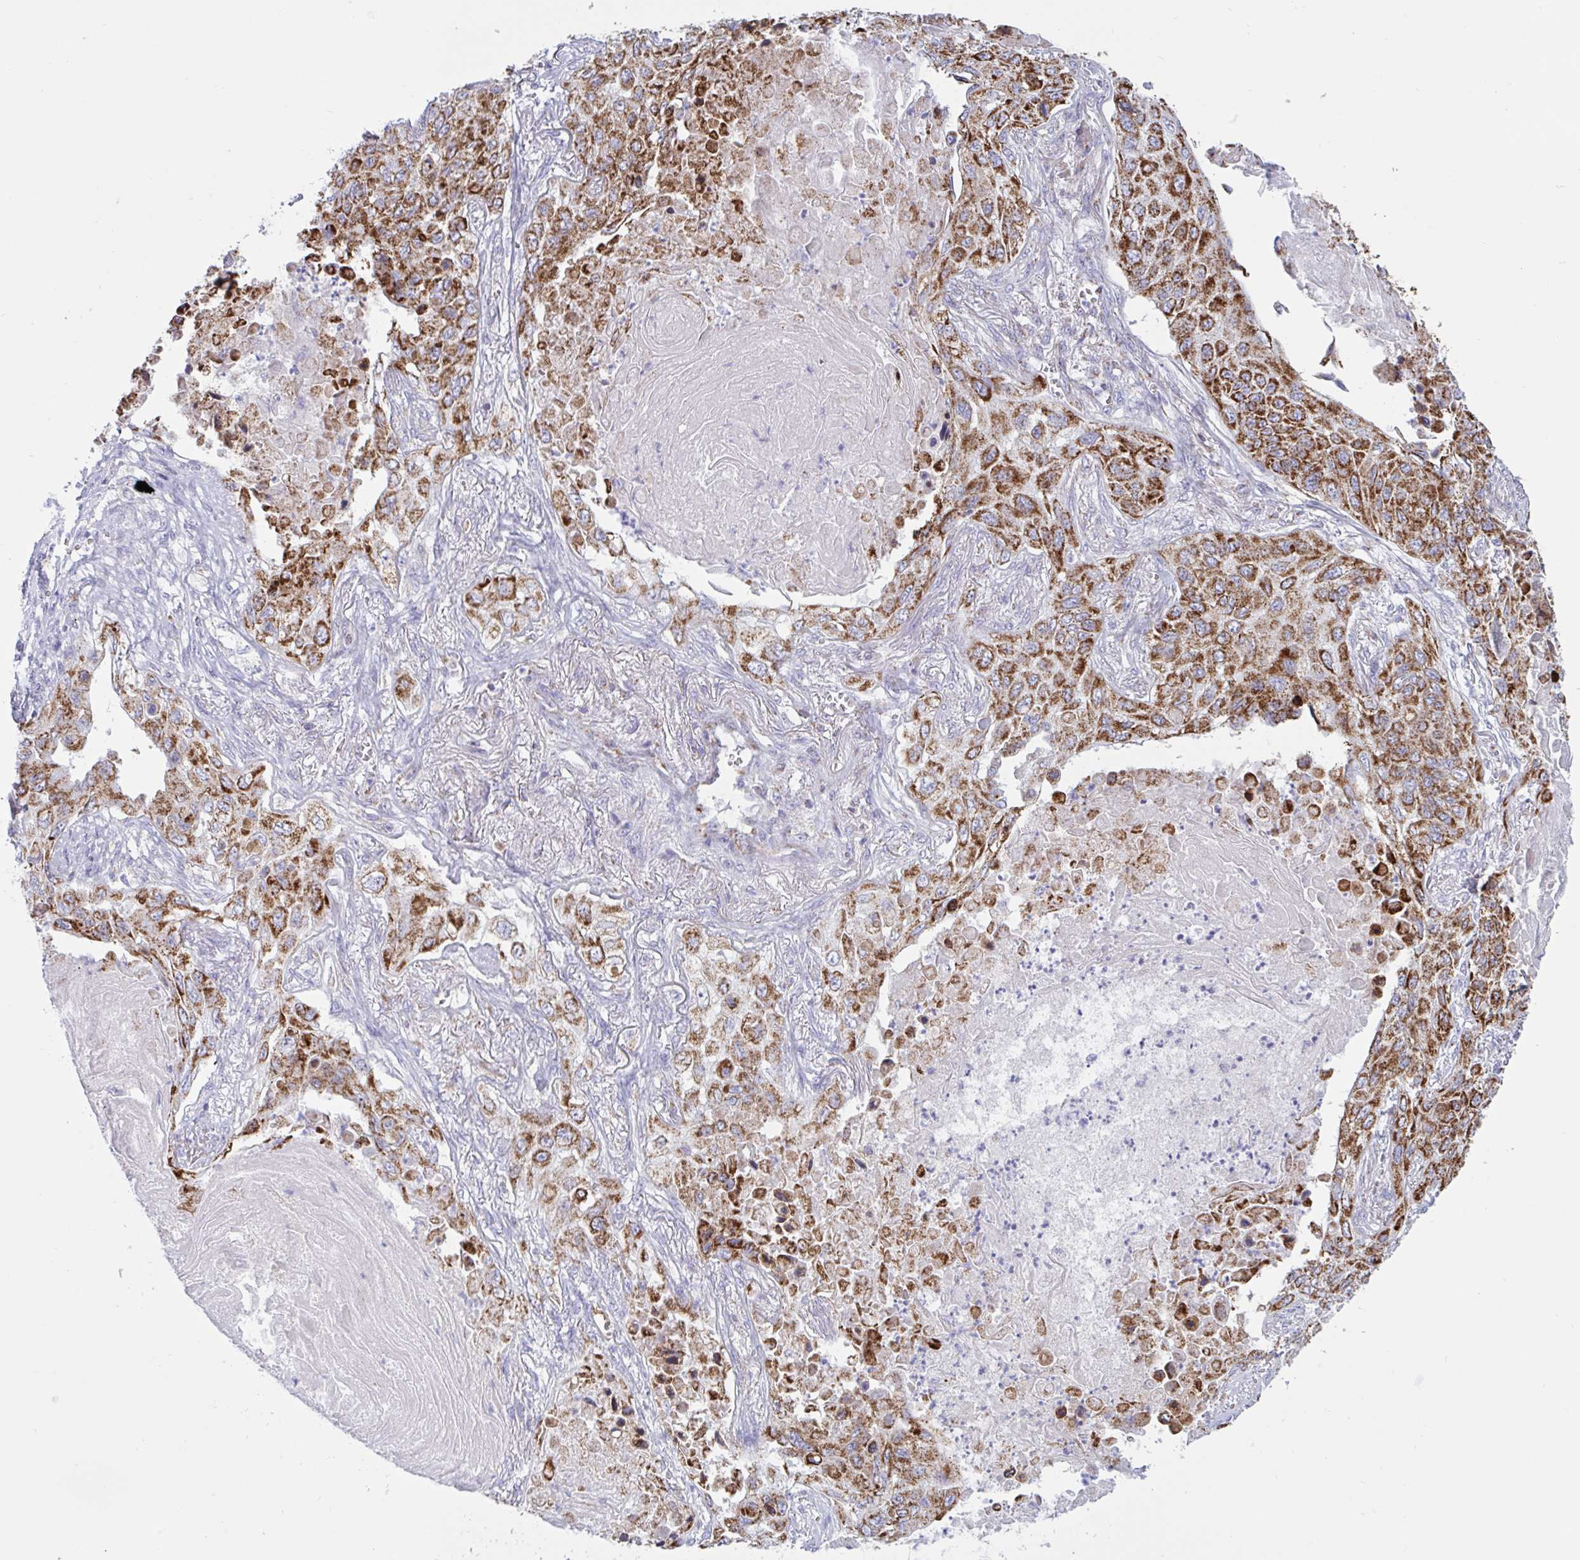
{"staining": {"intensity": "strong", "quantity": ">75%", "location": "cytoplasmic/membranous"}, "tissue": "lung cancer", "cell_type": "Tumor cells", "image_type": "cancer", "snomed": [{"axis": "morphology", "description": "Squamous cell carcinoma, NOS"}, {"axis": "topography", "description": "Lung"}], "caption": "DAB immunohistochemical staining of lung cancer (squamous cell carcinoma) reveals strong cytoplasmic/membranous protein expression in approximately >75% of tumor cells.", "gene": "HSPE1", "patient": {"sex": "male", "age": 75}}